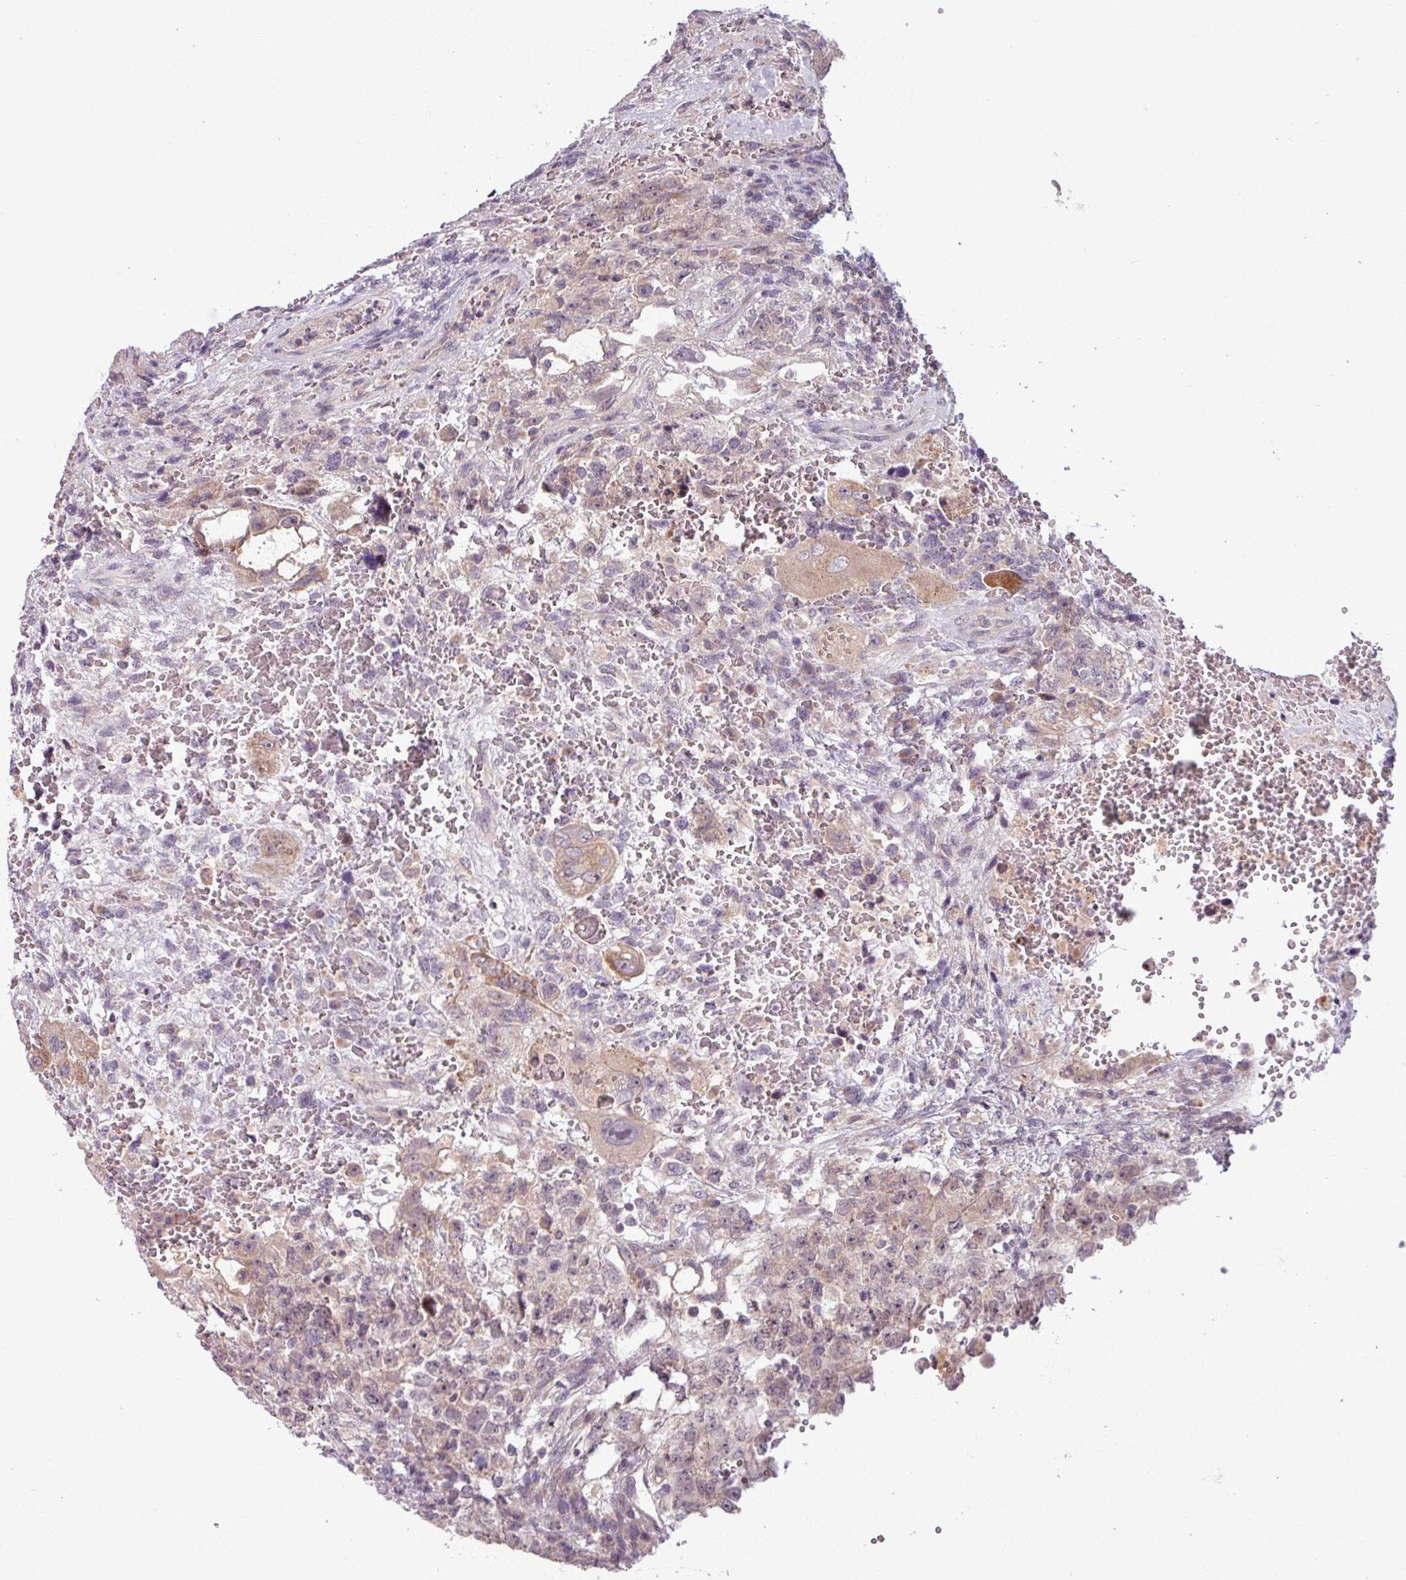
{"staining": {"intensity": "weak", "quantity": "<25%", "location": "cytoplasmic/membranous"}, "tissue": "testis cancer", "cell_type": "Tumor cells", "image_type": "cancer", "snomed": [{"axis": "morphology", "description": "Carcinoma, Embryonal, NOS"}, {"axis": "topography", "description": "Testis"}], "caption": "Tumor cells show no significant staining in testis embryonal carcinoma.", "gene": "OGFOD3", "patient": {"sex": "male", "age": 26}}